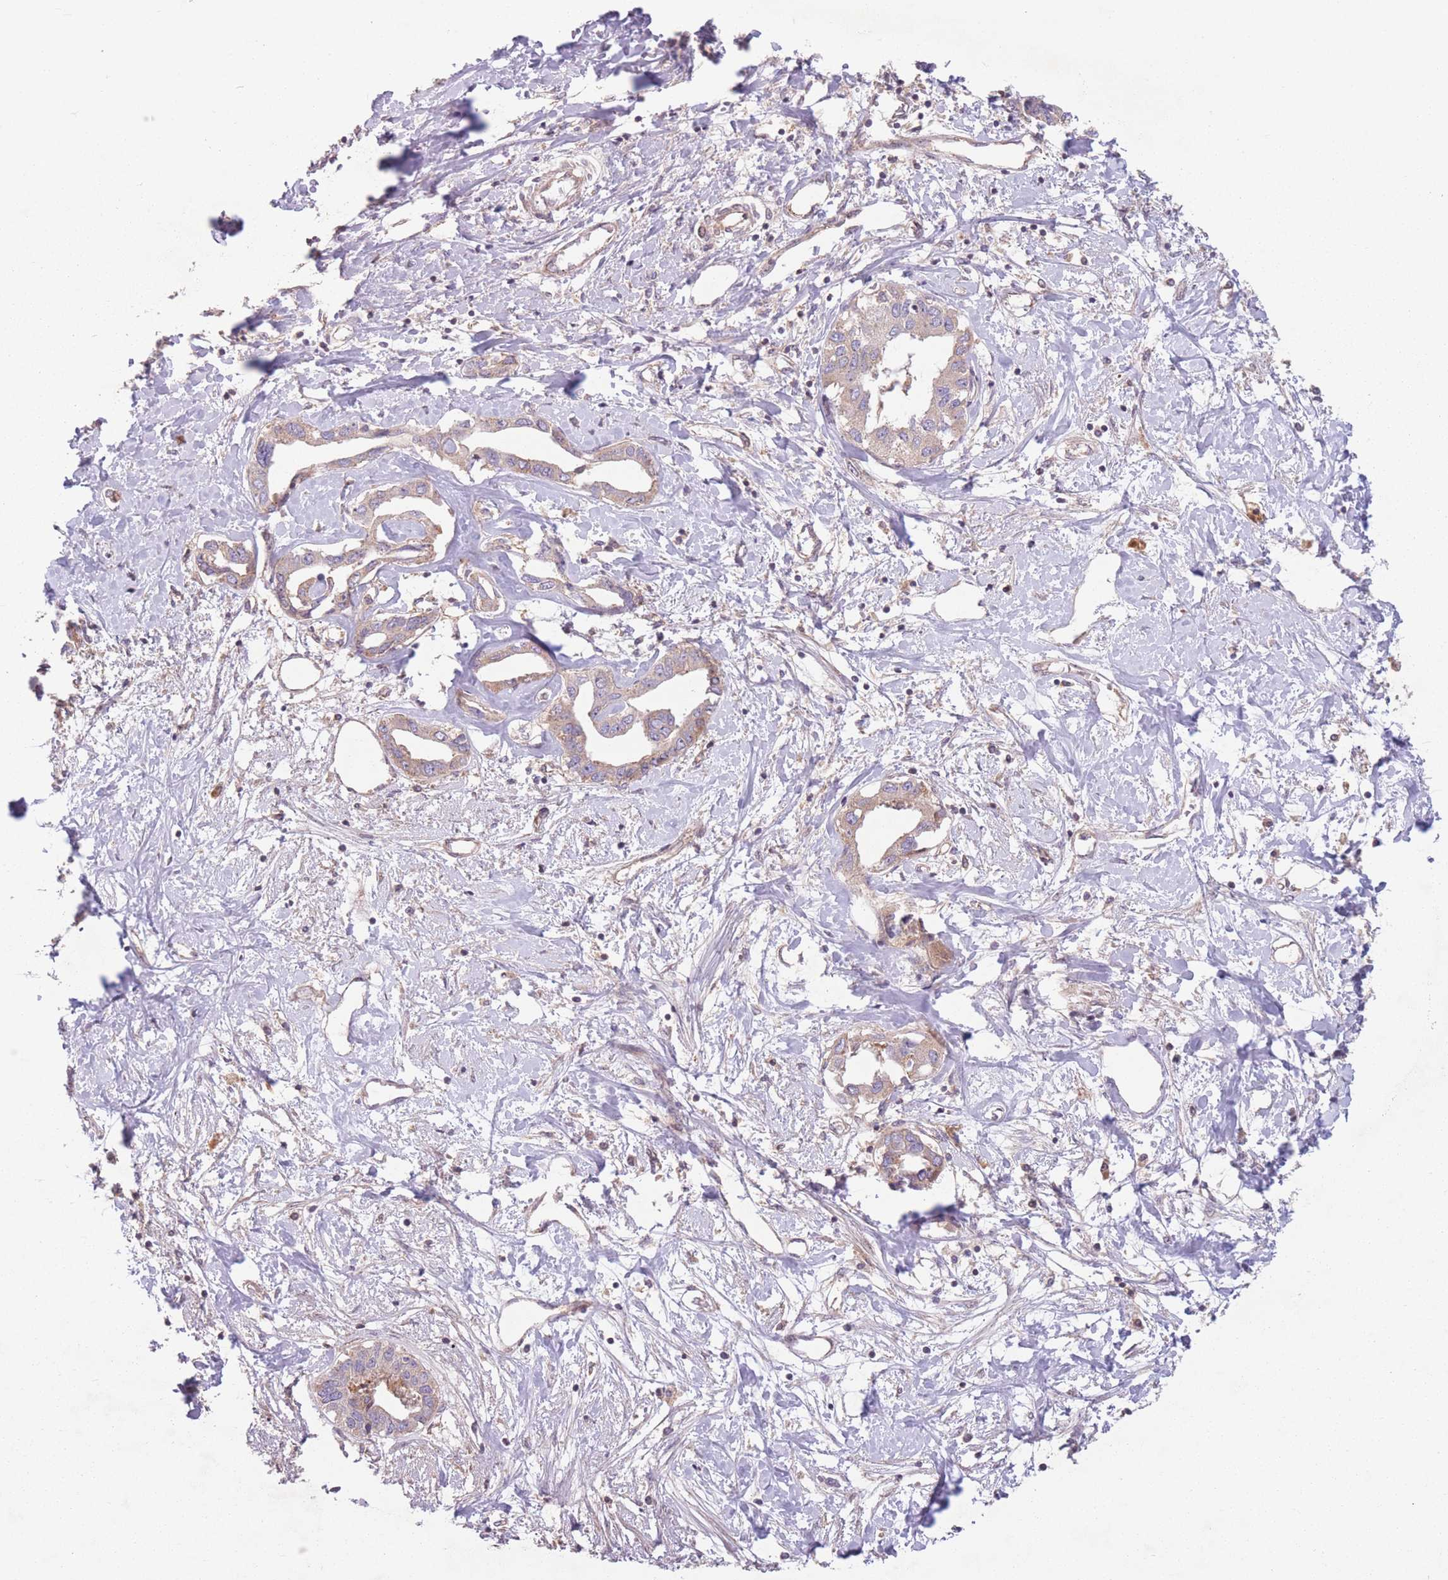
{"staining": {"intensity": "weak", "quantity": "25%-75%", "location": "cytoplasmic/membranous"}, "tissue": "liver cancer", "cell_type": "Tumor cells", "image_type": "cancer", "snomed": [{"axis": "morphology", "description": "Cholangiocarcinoma"}, {"axis": "topography", "description": "Liver"}], "caption": "Immunohistochemistry histopathology image of neoplastic tissue: human liver cancer (cholangiocarcinoma) stained using immunohistochemistry reveals low levels of weak protein expression localized specifically in the cytoplasmic/membranous of tumor cells, appearing as a cytoplasmic/membranous brown color.", "gene": "WASHC2A", "patient": {"sex": "male", "age": 59}}